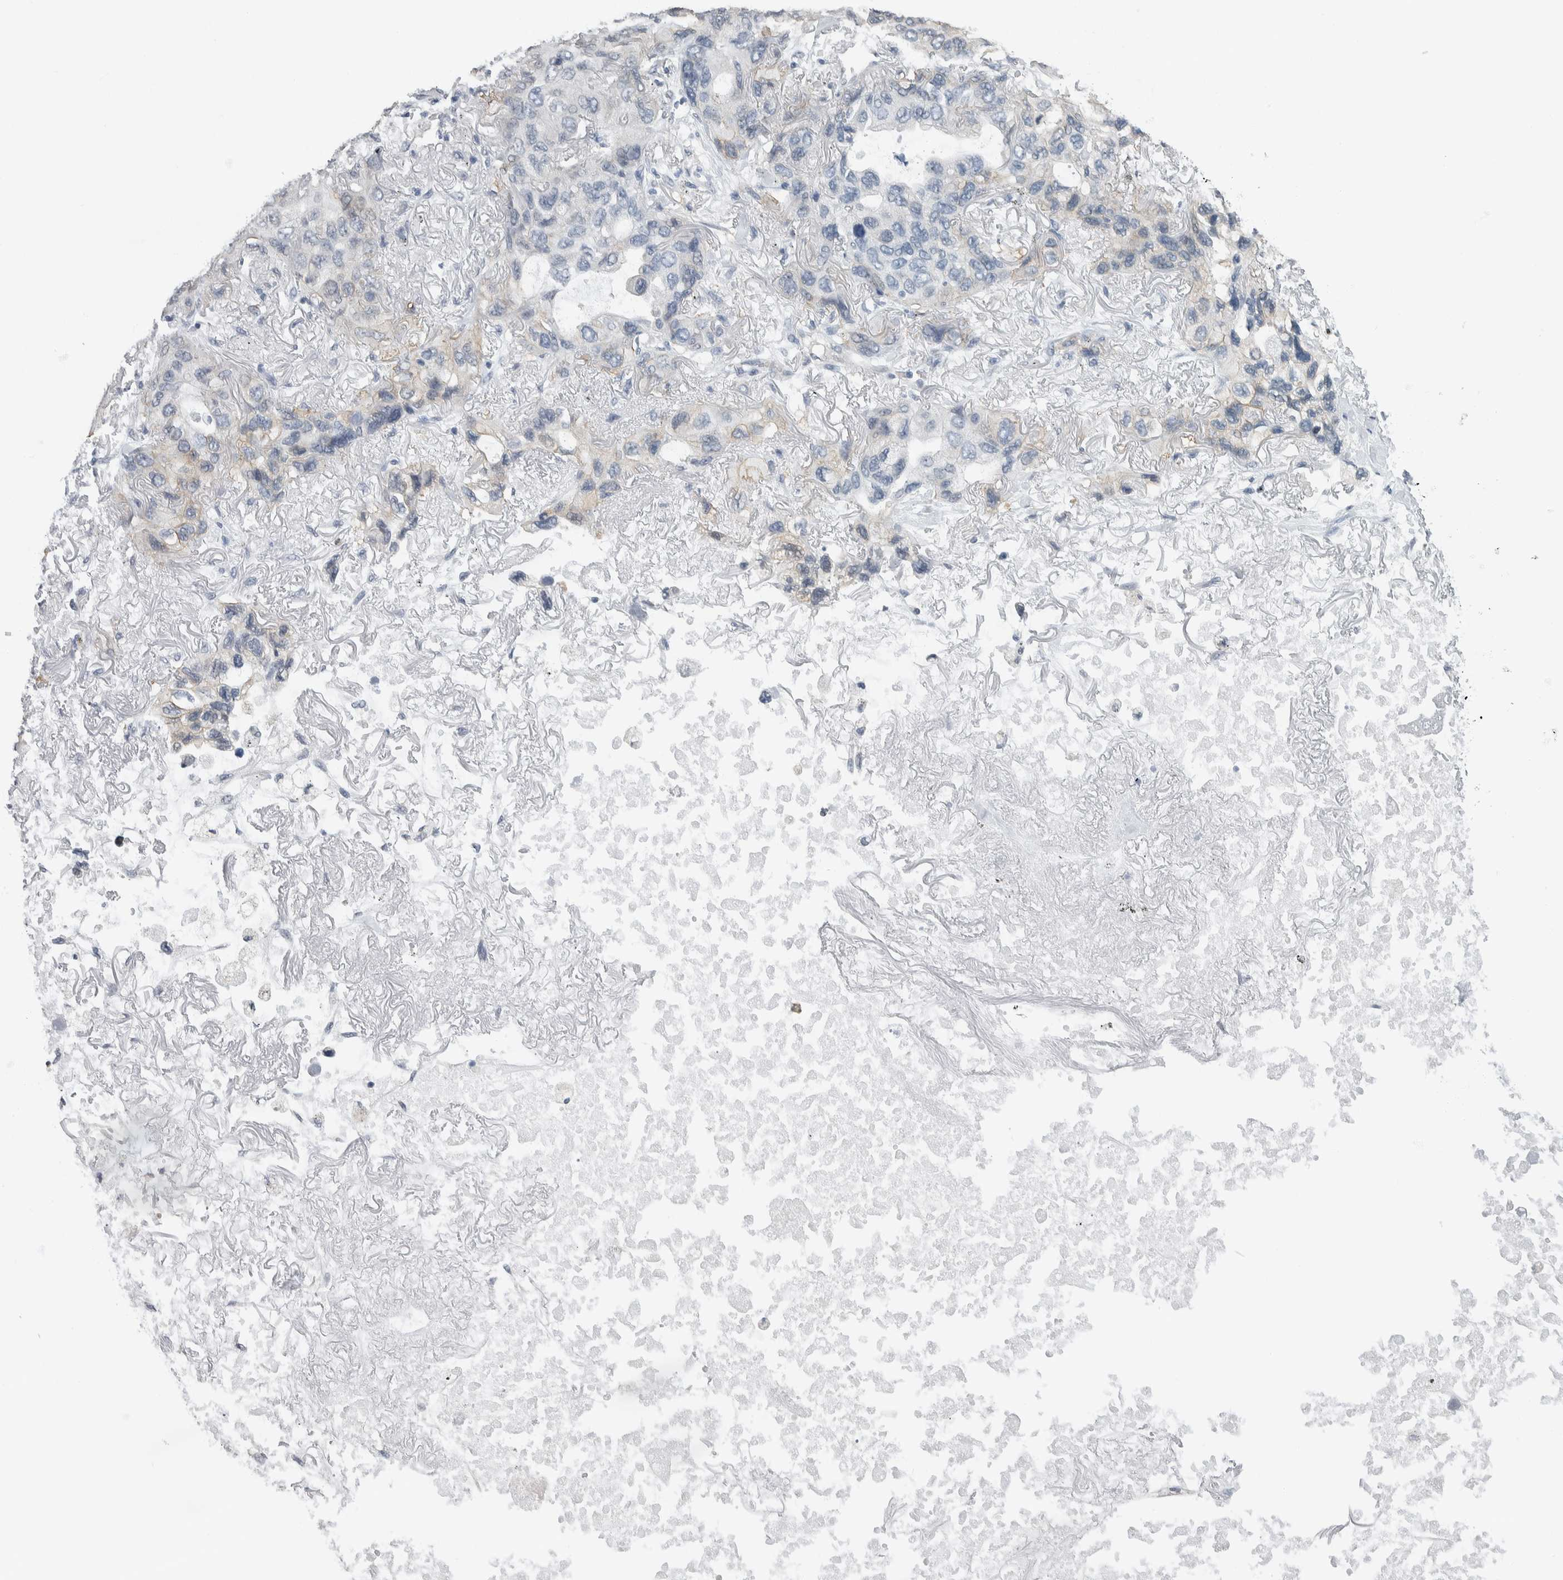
{"staining": {"intensity": "negative", "quantity": "none", "location": "none"}, "tissue": "lung cancer", "cell_type": "Tumor cells", "image_type": "cancer", "snomed": [{"axis": "morphology", "description": "Squamous cell carcinoma, NOS"}, {"axis": "topography", "description": "Lung"}], "caption": "Tumor cells show no significant expression in squamous cell carcinoma (lung).", "gene": "NEFM", "patient": {"sex": "female", "age": 73}}